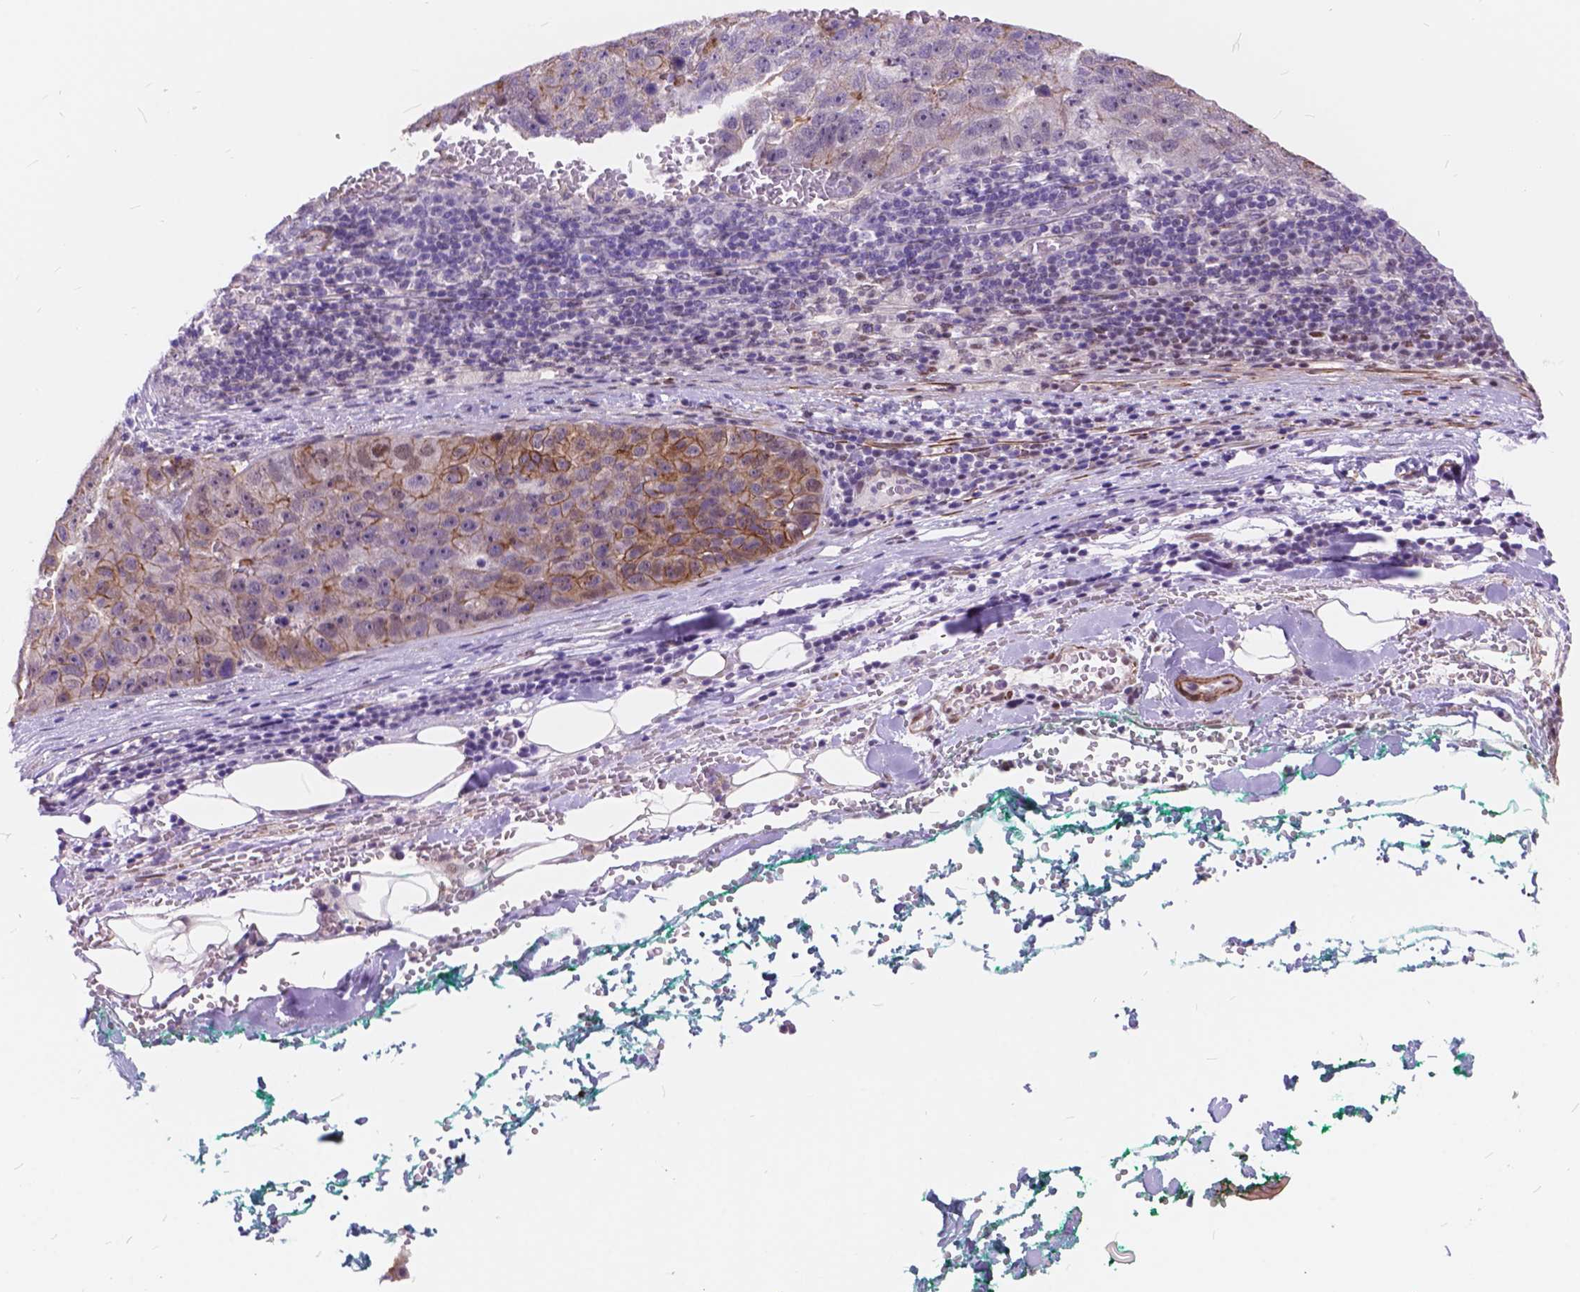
{"staining": {"intensity": "strong", "quantity": "25%-75%", "location": "cytoplasmic/membranous,nuclear"}, "tissue": "pancreatic cancer", "cell_type": "Tumor cells", "image_type": "cancer", "snomed": [{"axis": "morphology", "description": "Adenocarcinoma, NOS"}, {"axis": "topography", "description": "Pancreas"}], "caption": "DAB (3,3'-diaminobenzidine) immunohistochemical staining of pancreatic cancer (adenocarcinoma) displays strong cytoplasmic/membranous and nuclear protein staining in about 25%-75% of tumor cells.", "gene": "MAN2C1", "patient": {"sex": "female", "age": 61}}